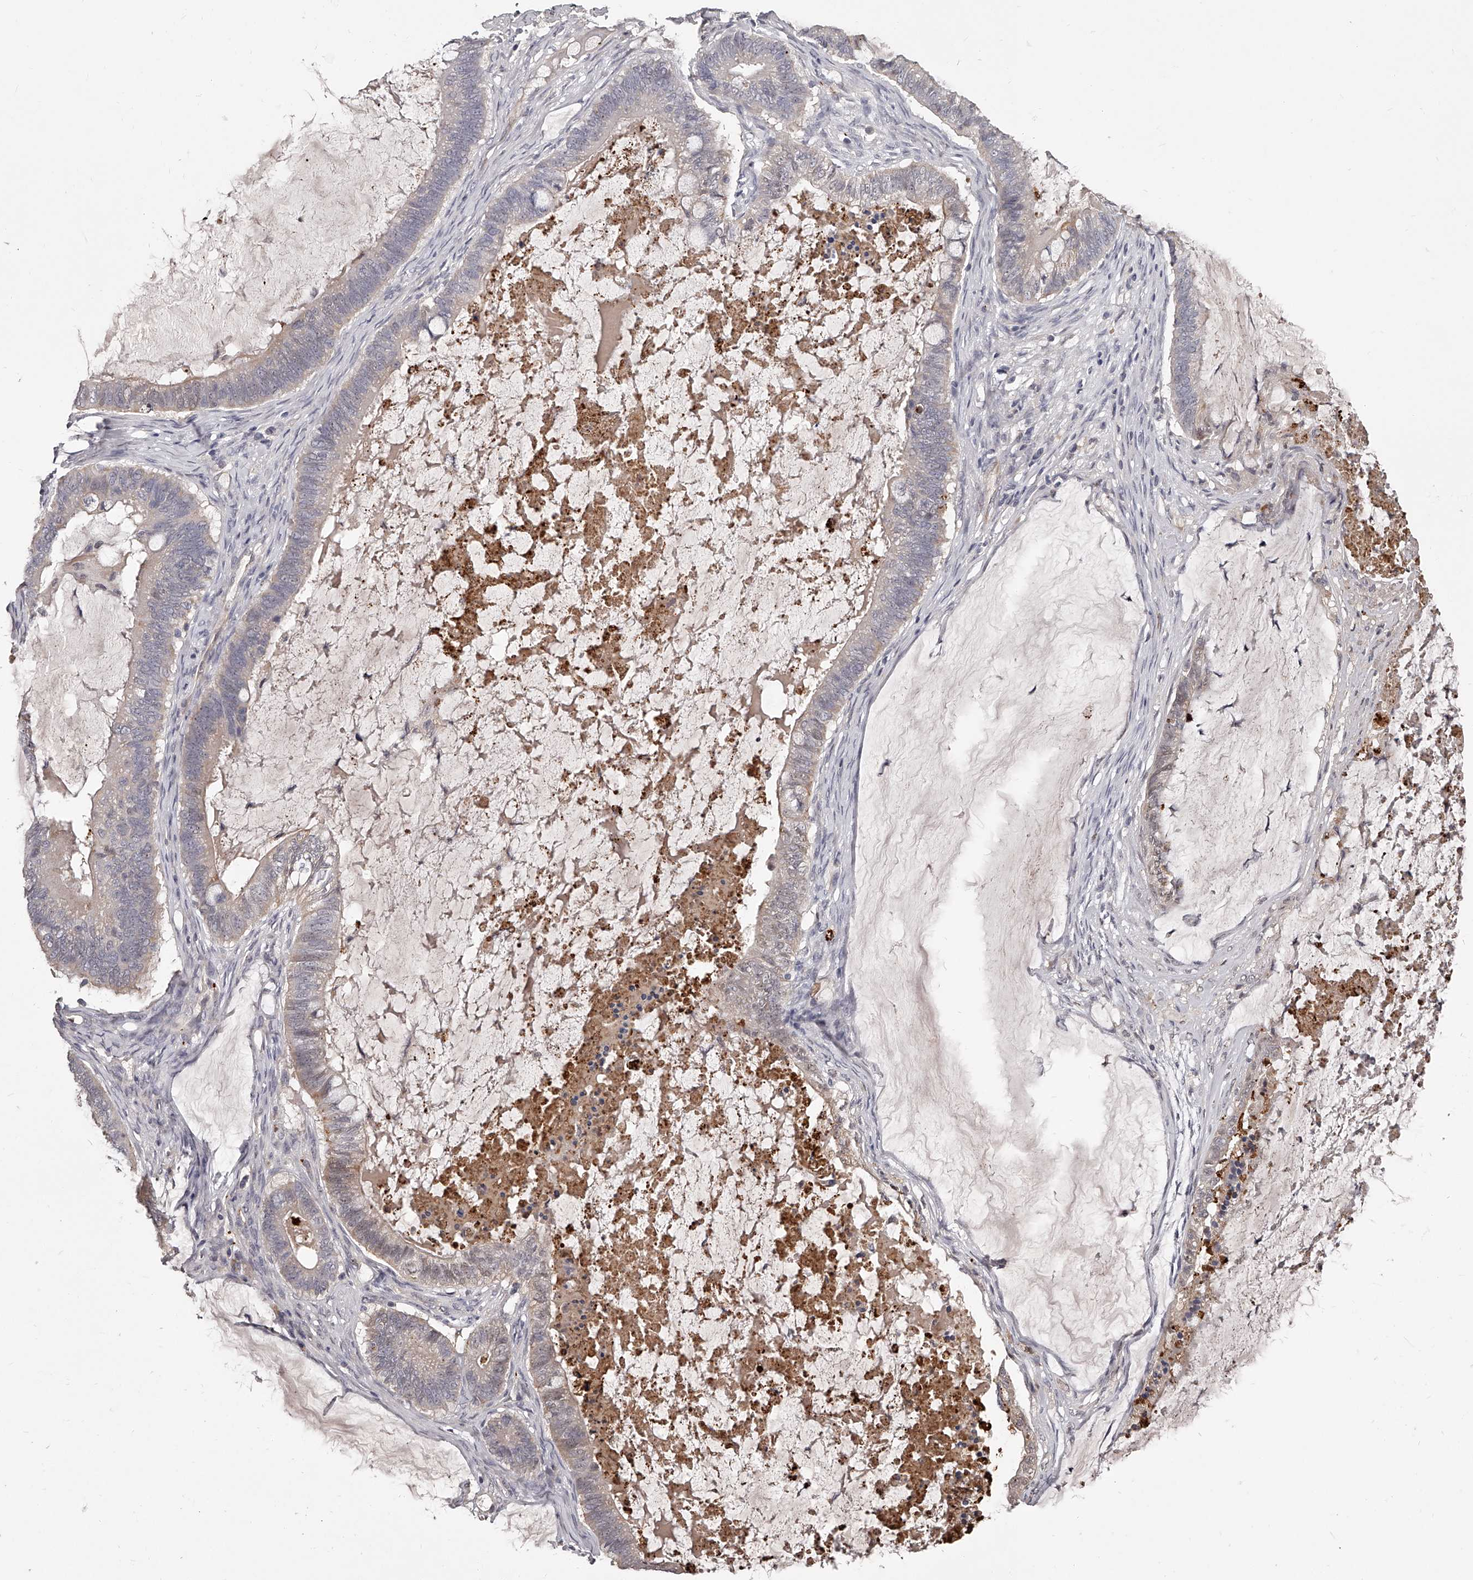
{"staining": {"intensity": "weak", "quantity": "<25%", "location": "cytoplasmic/membranous"}, "tissue": "ovarian cancer", "cell_type": "Tumor cells", "image_type": "cancer", "snomed": [{"axis": "morphology", "description": "Cystadenocarcinoma, mucinous, NOS"}, {"axis": "topography", "description": "Ovary"}], "caption": "Tumor cells show no significant positivity in ovarian cancer (mucinous cystadenocarcinoma). (Immunohistochemistry, brightfield microscopy, high magnification).", "gene": "URGCP", "patient": {"sex": "female", "age": 61}}